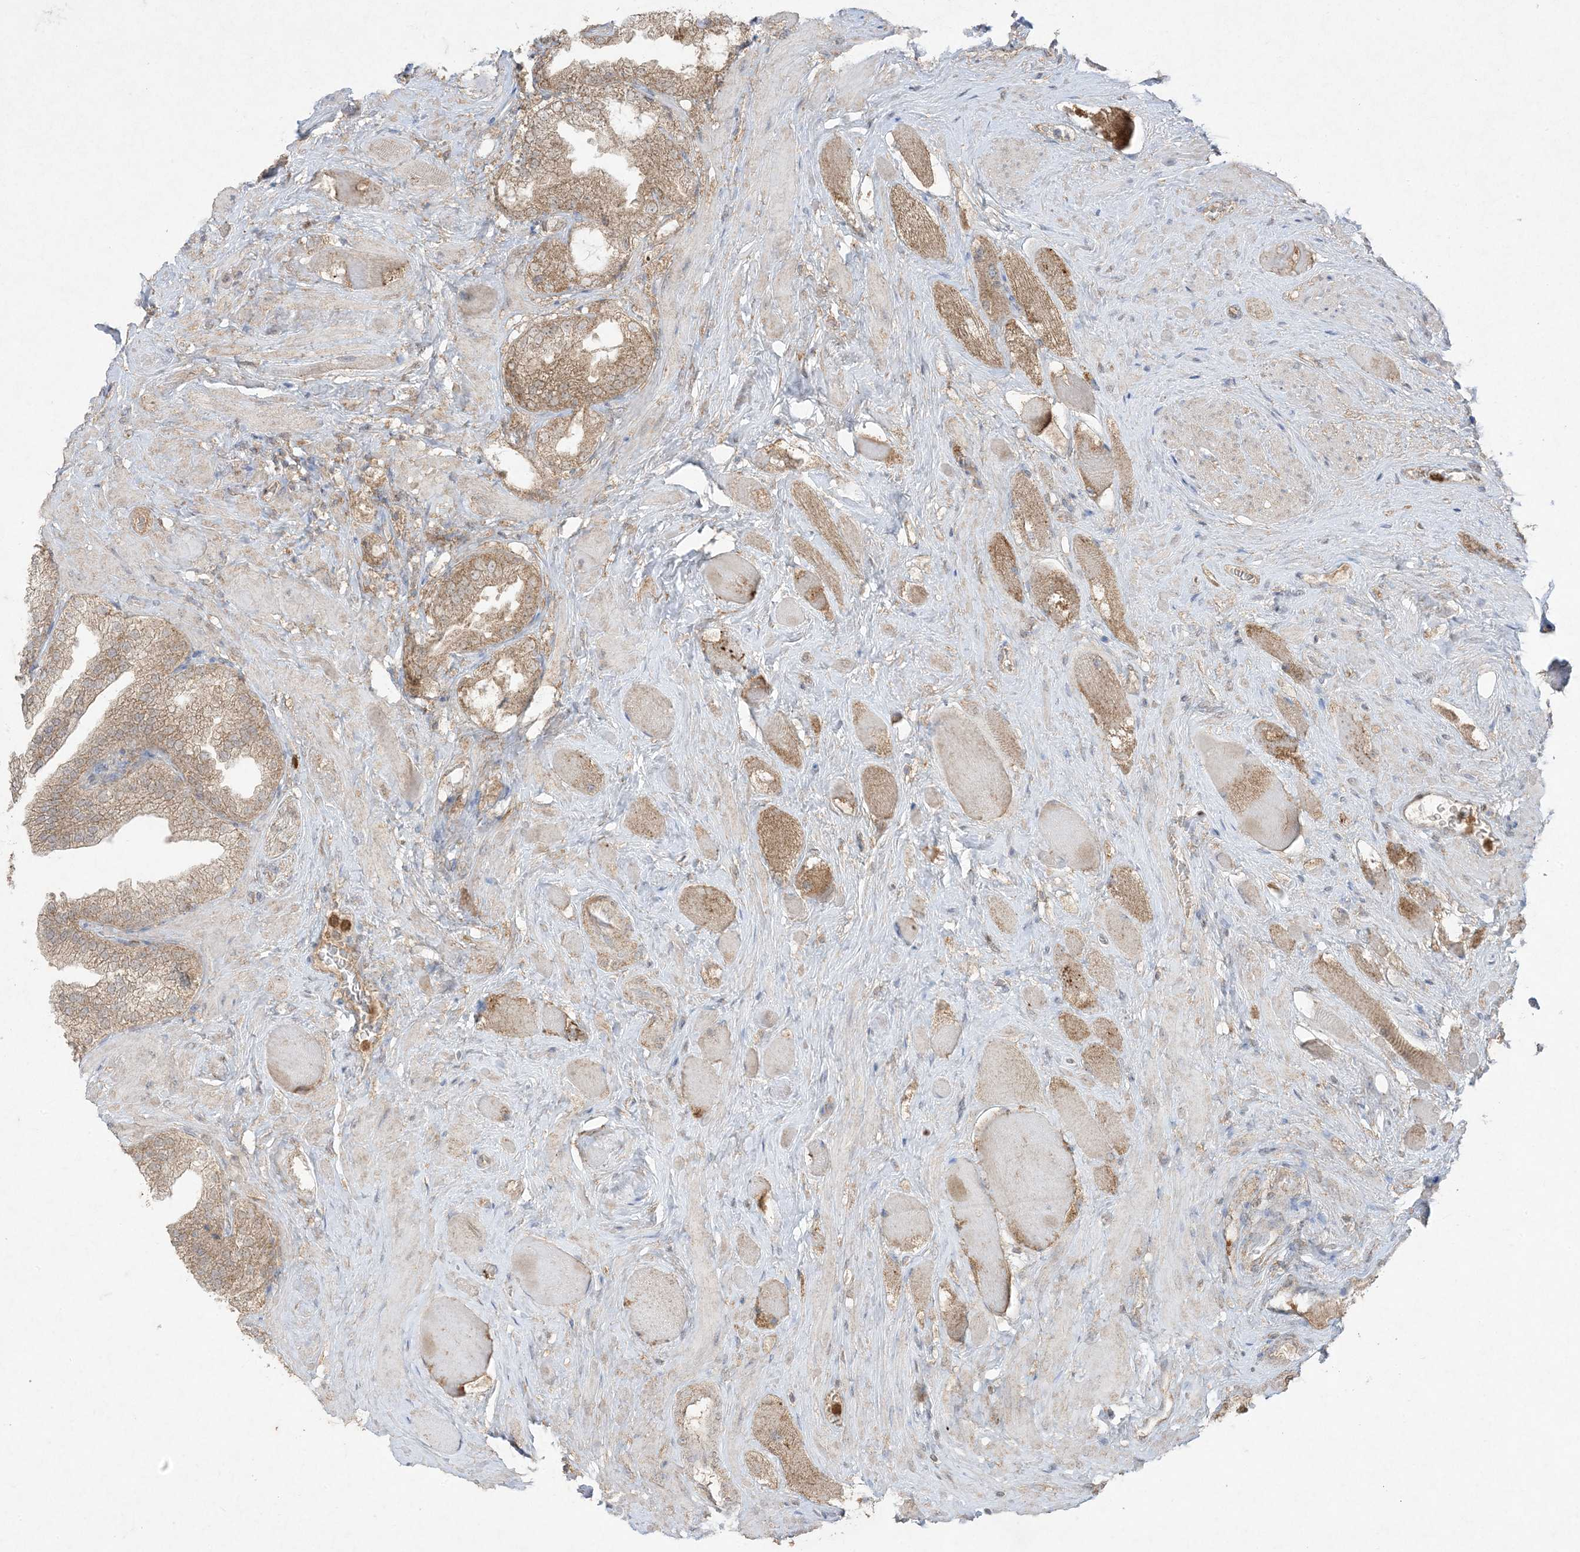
{"staining": {"intensity": "moderate", "quantity": ">75%", "location": "cytoplasmic/membranous"}, "tissue": "prostate cancer", "cell_type": "Tumor cells", "image_type": "cancer", "snomed": [{"axis": "morphology", "description": "Adenocarcinoma, High grade"}, {"axis": "topography", "description": "Prostate"}], "caption": "The image demonstrates a brown stain indicating the presence of a protein in the cytoplasmic/membranous of tumor cells in high-grade adenocarcinoma (prostate).", "gene": "UBE2C", "patient": {"sex": "male", "age": 58}}